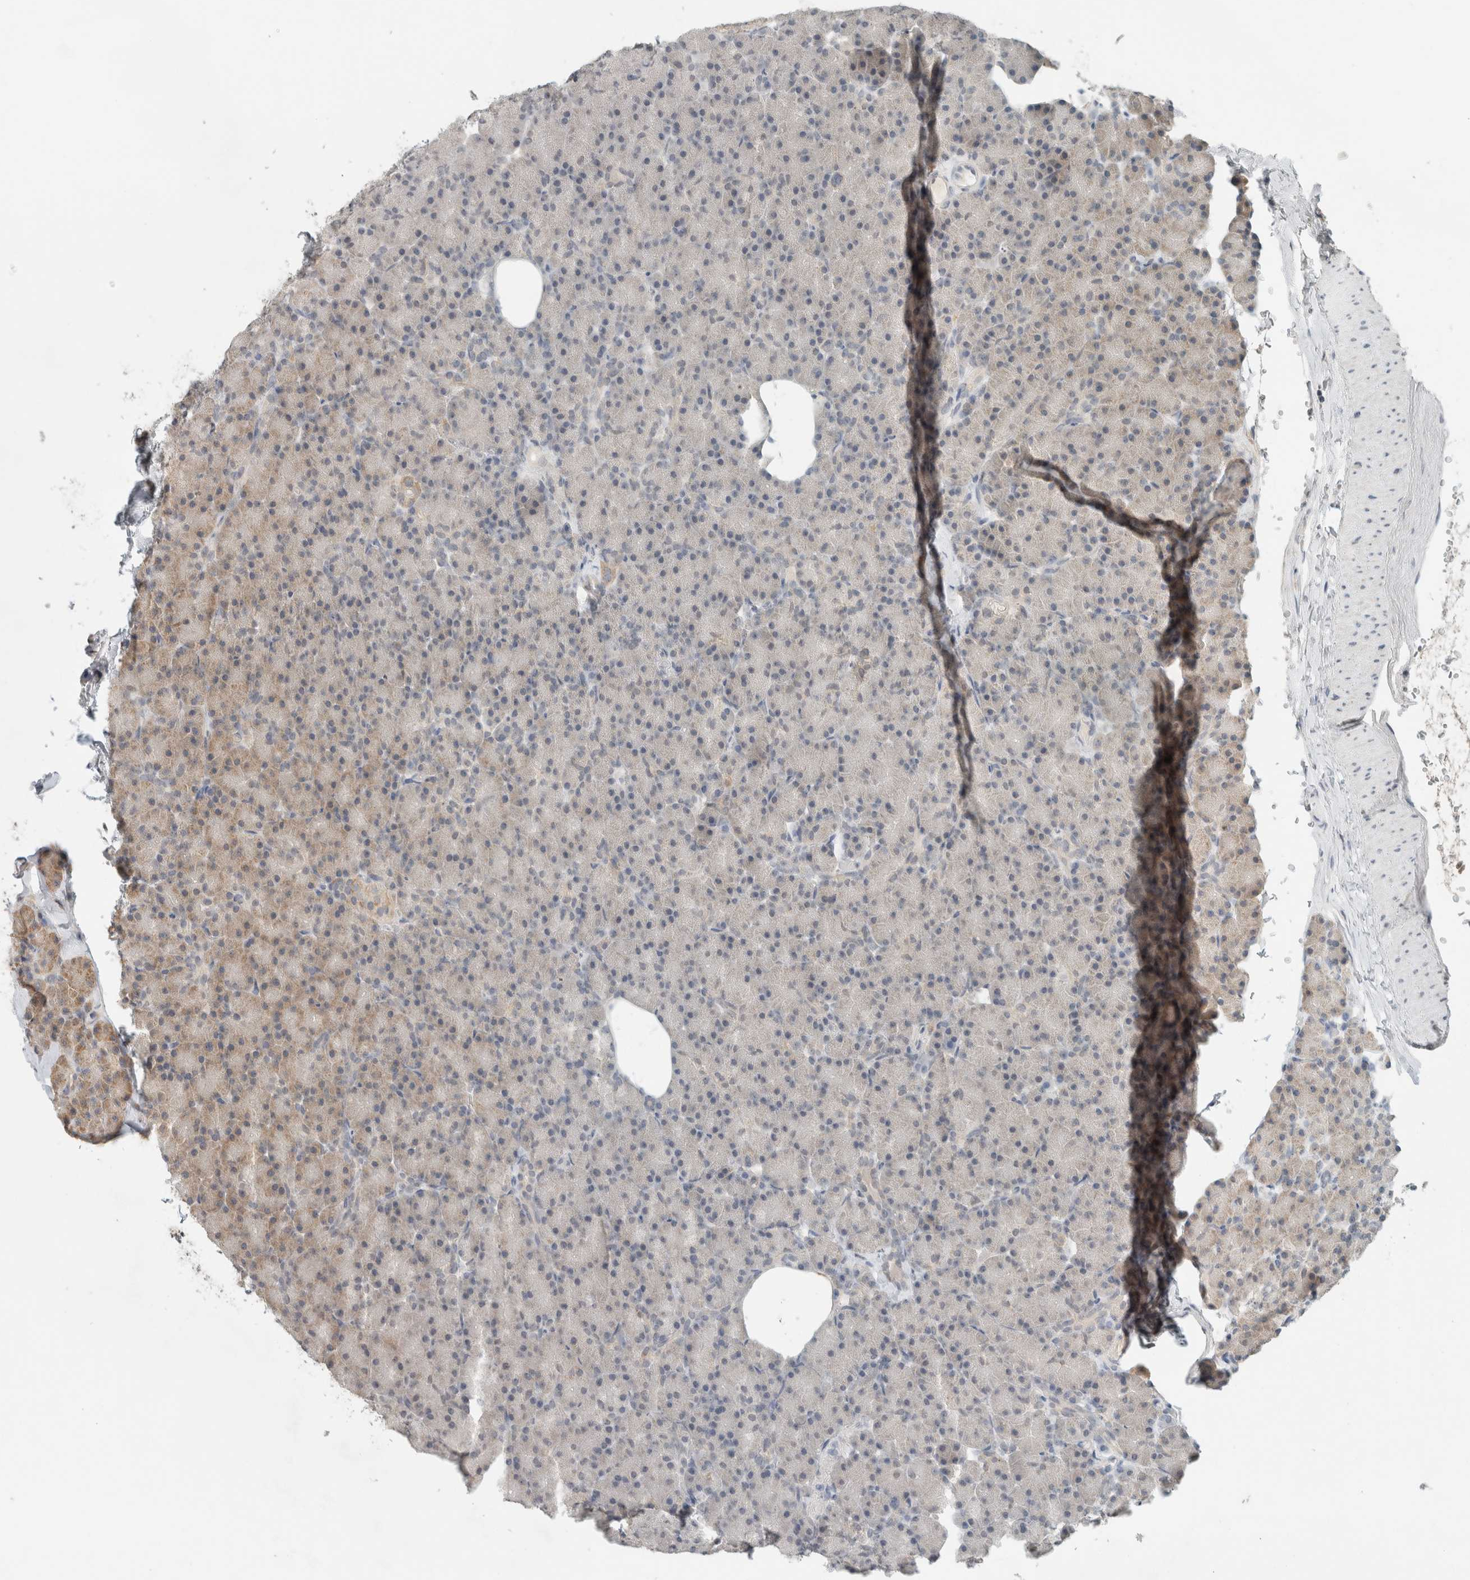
{"staining": {"intensity": "weak", "quantity": "<25%", "location": "cytoplasmic/membranous"}, "tissue": "pancreas", "cell_type": "Exocrine glandular cells", "image_type": "normal", "snomed": [{"axis": "morphology", "description": "Normal tissue, NOS"}, {"axis": "topography", "description": "Pancreas"}], "caption": "Pancreas was stained to show a protein in brown. There is no significant staining in exocrine glandular cells. (DAB immunohistochemistry visualized using brightfield microscopy, high magnification).", "gene": "TRIT1", "patient": {"sex": "female", "age": 43}}